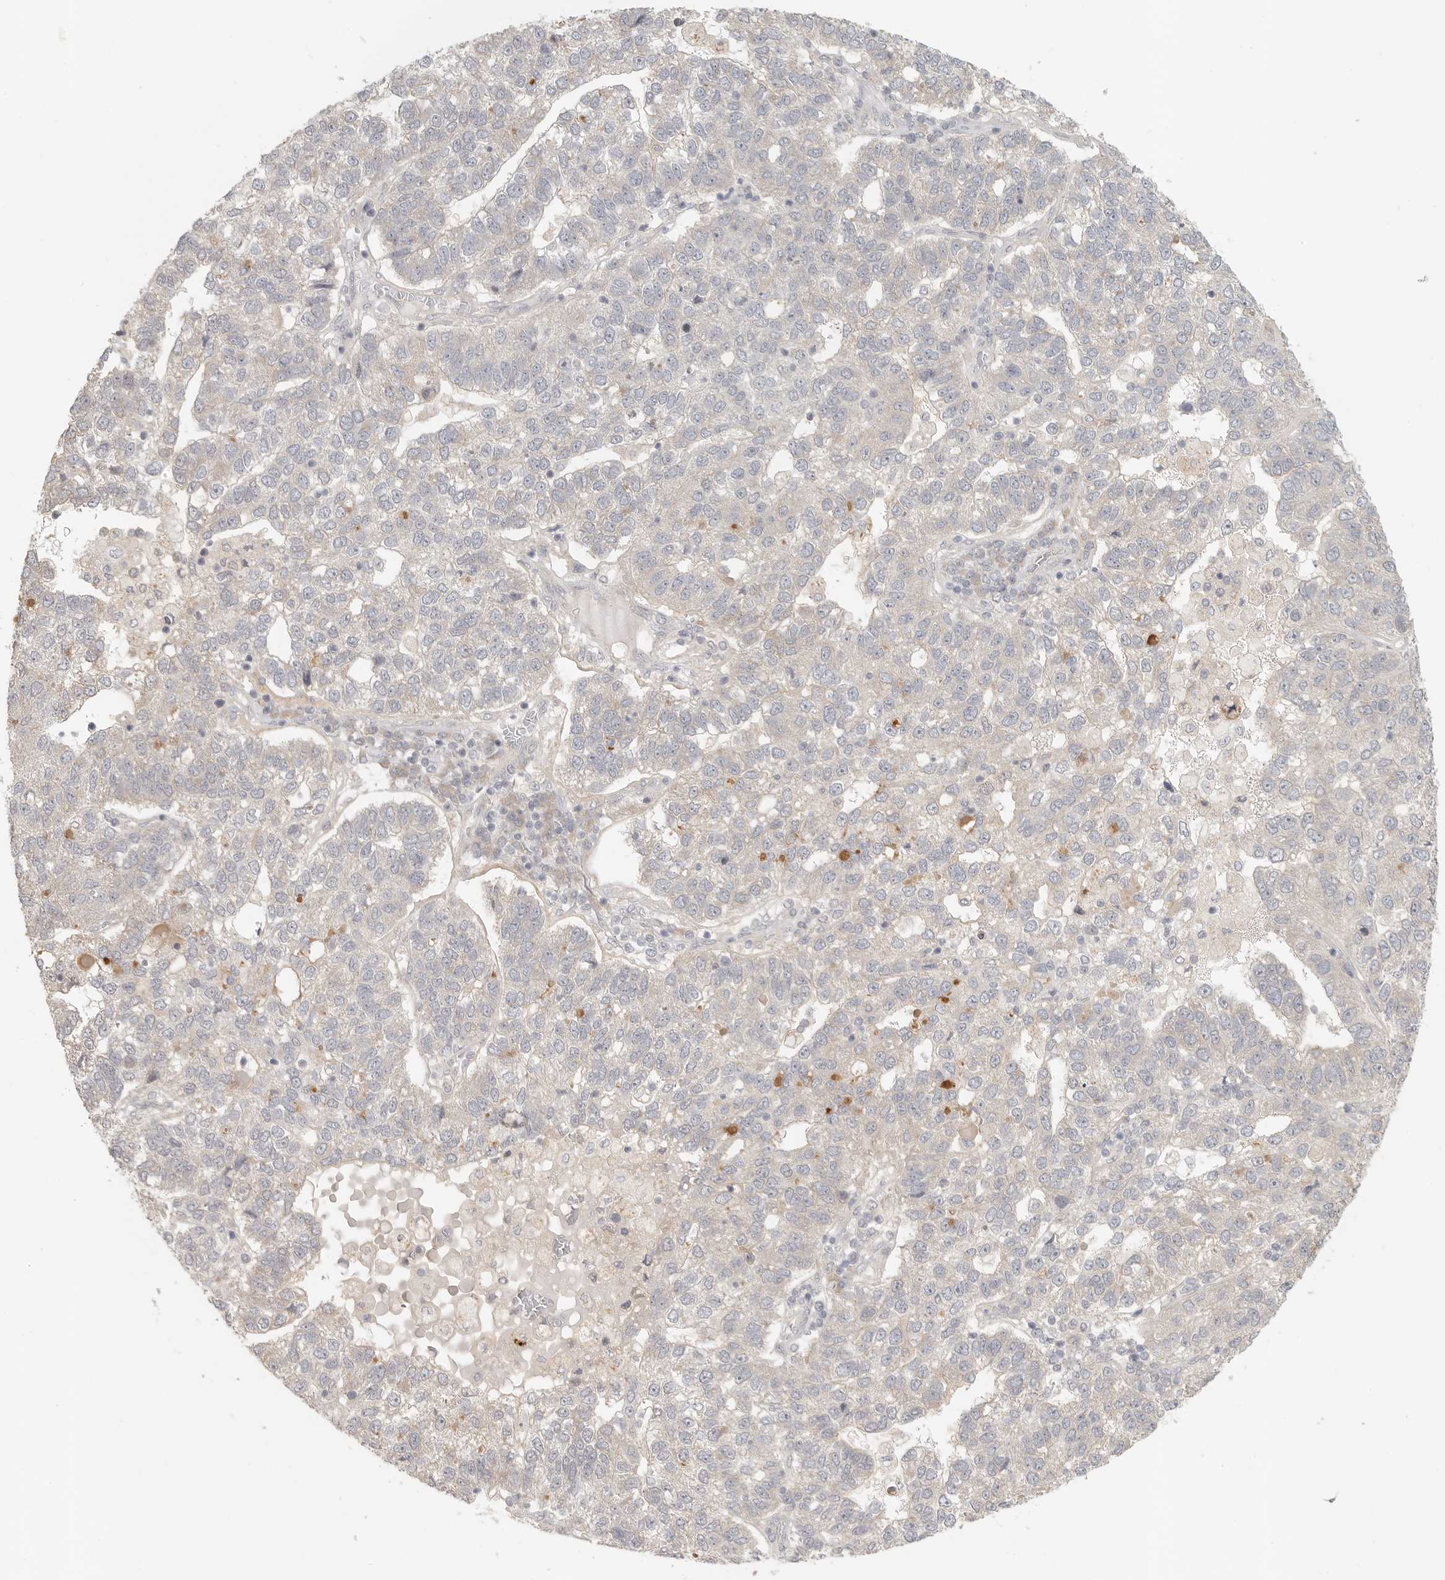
{"staining": {"intensity": "weak", "quantity": "<25%", "location": "cytoplasmic/membranous"}, "tissue": "pancreatic cancer", "cell_type": "Tumor cells", "image_type": "cancer", "snomed": [{"axis": "morphology", "description": "Adenocarcinoma, NOS"}, {"axis": "topography", "description": "Pancreas"}], "caption": "Tumor cells show no significant protein staining in pancreatic cancer (adenocarcinoma). Nuclei are stained in blue.", "gene": "HDAC6", "patient": {"sex": "female", "age": 61}}